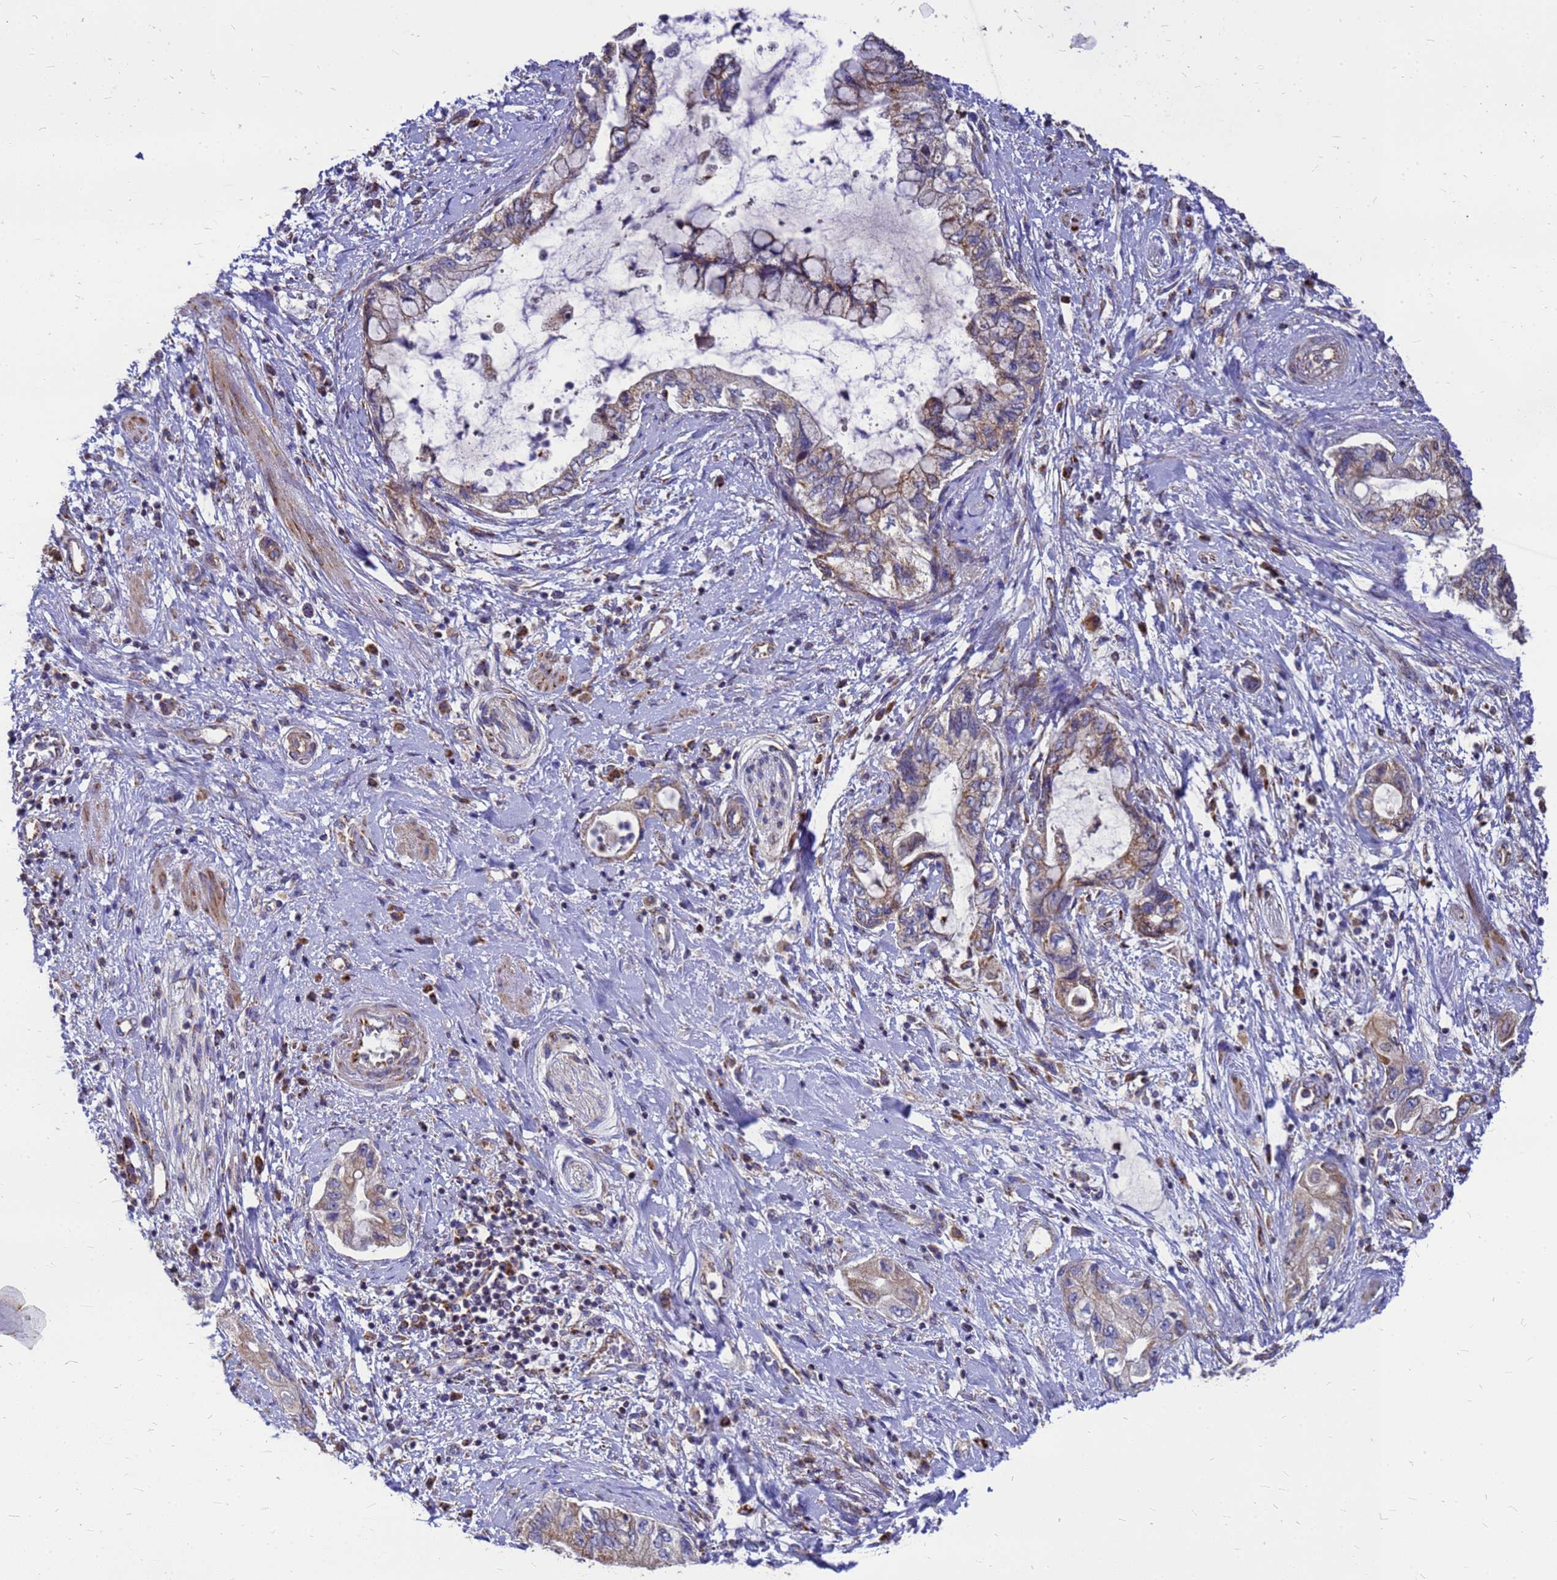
{"staining": {"intensity": "weak", "quantity": ">75%", "location": "cytoplasmic/membranous"}, "tissue": "pancreatic cancer", "cell_type": "Tumor cells", "image_type": "cancer", "snomed": [{"axis": "morphology", "description": "Adenocarcinoma, NOS"}, {"axis": "topography", "description": "Pancreas"}], "caption": "Adenocarcinoma (pancreatic) stained with DAB immunohistochemistry (IHC) demonstrates low levels of weak cytoplasmic/membranous positivity in approximately >75% of tumor cells.", "gene": "CMC4", "patient": {"sex": "female", "age": 73}}